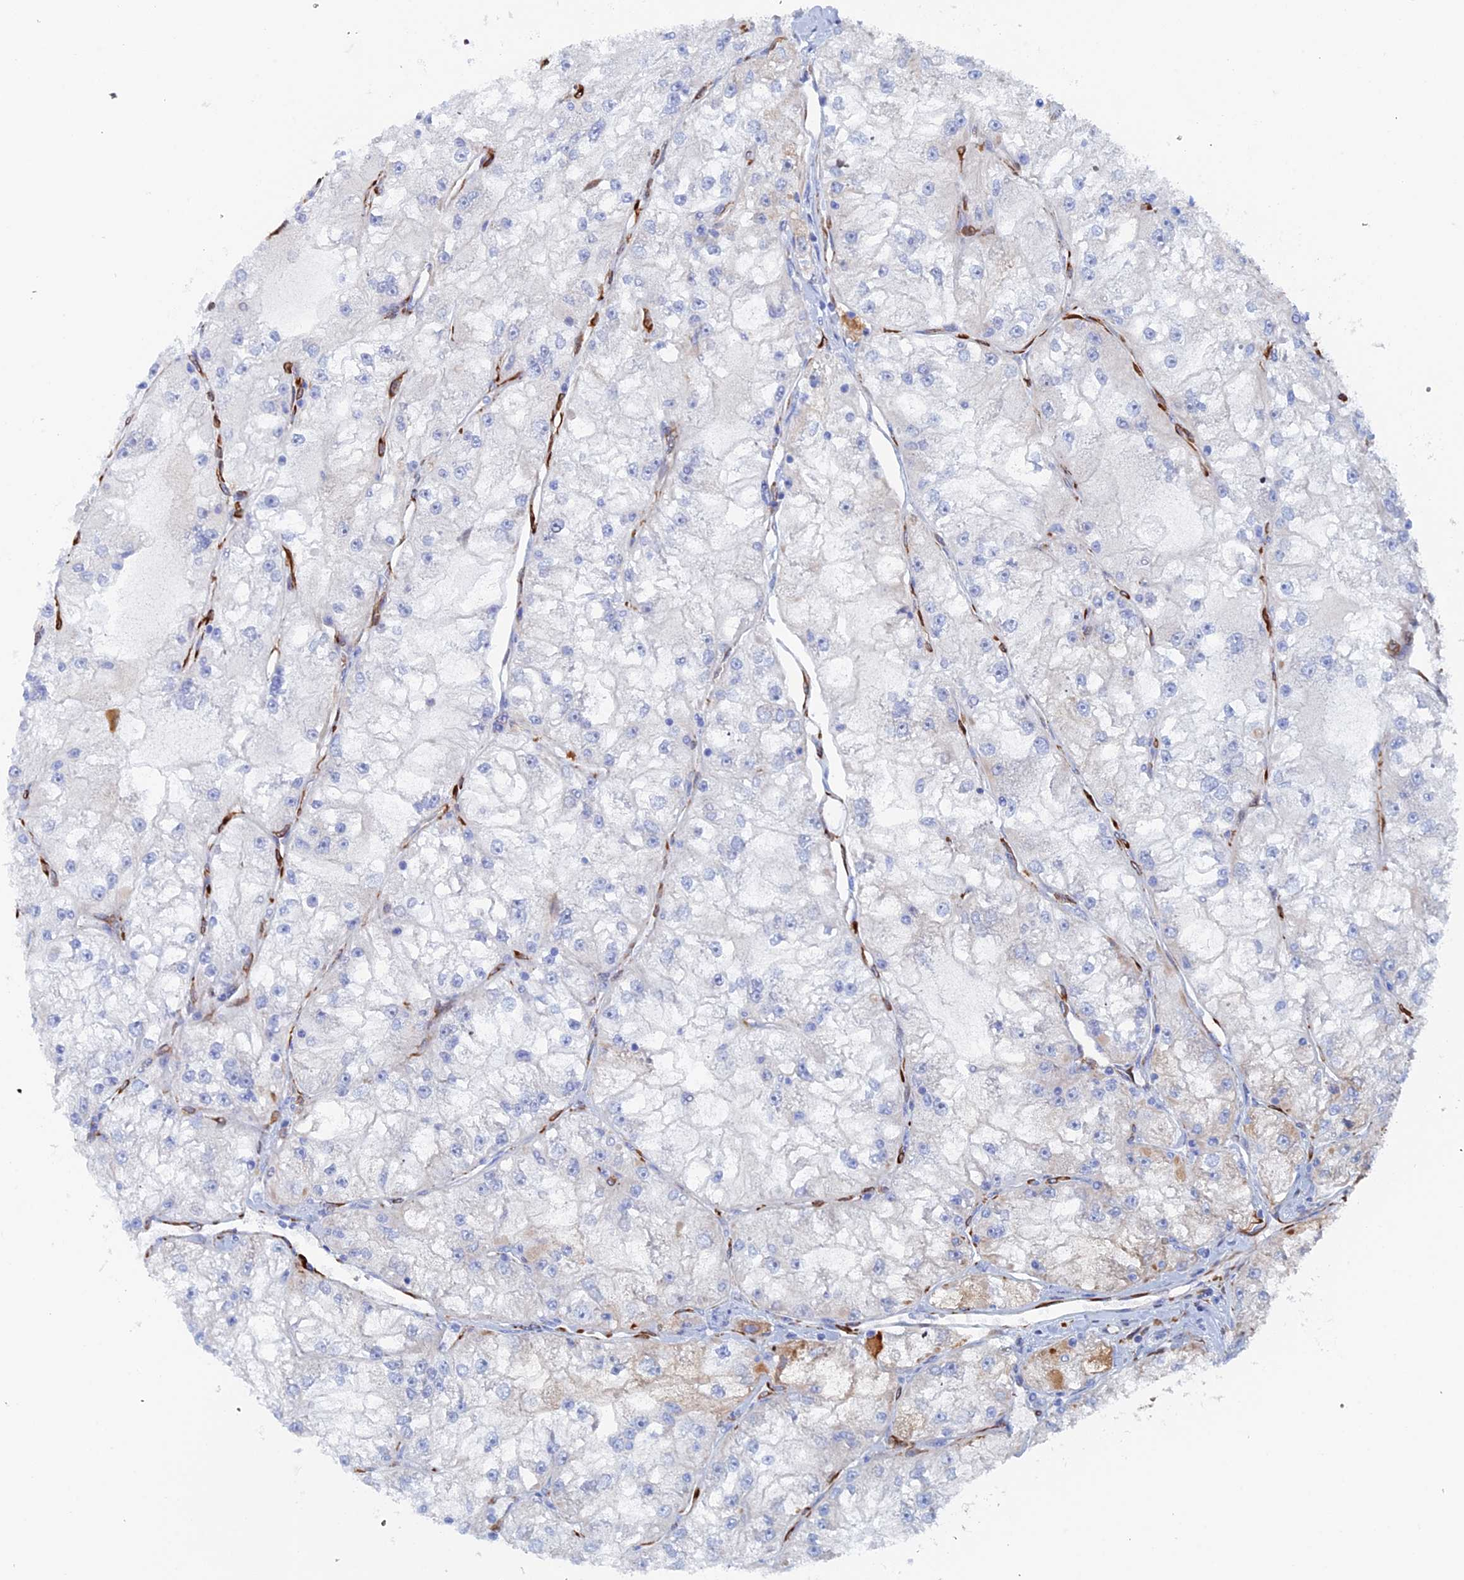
{"staining": {"intensity": "negative", "quantity": "none", "location": "none"}, "tissue": "renal cancer", "cell_type": "Tumor cells", "image_type": "cancer", "snomed": [{"axis": "morphology", "description": "Adenocarcinoma, NOS"}, {"axis": "topography", "description": "Kidney"}], "caption": "Human renal adenocarcinoma stained for a protein using immunohistochemistry (IHC) reveals no staining in tumor cells.", "gene": "COG7", "patient": {"sex": "female", "age": 72}}